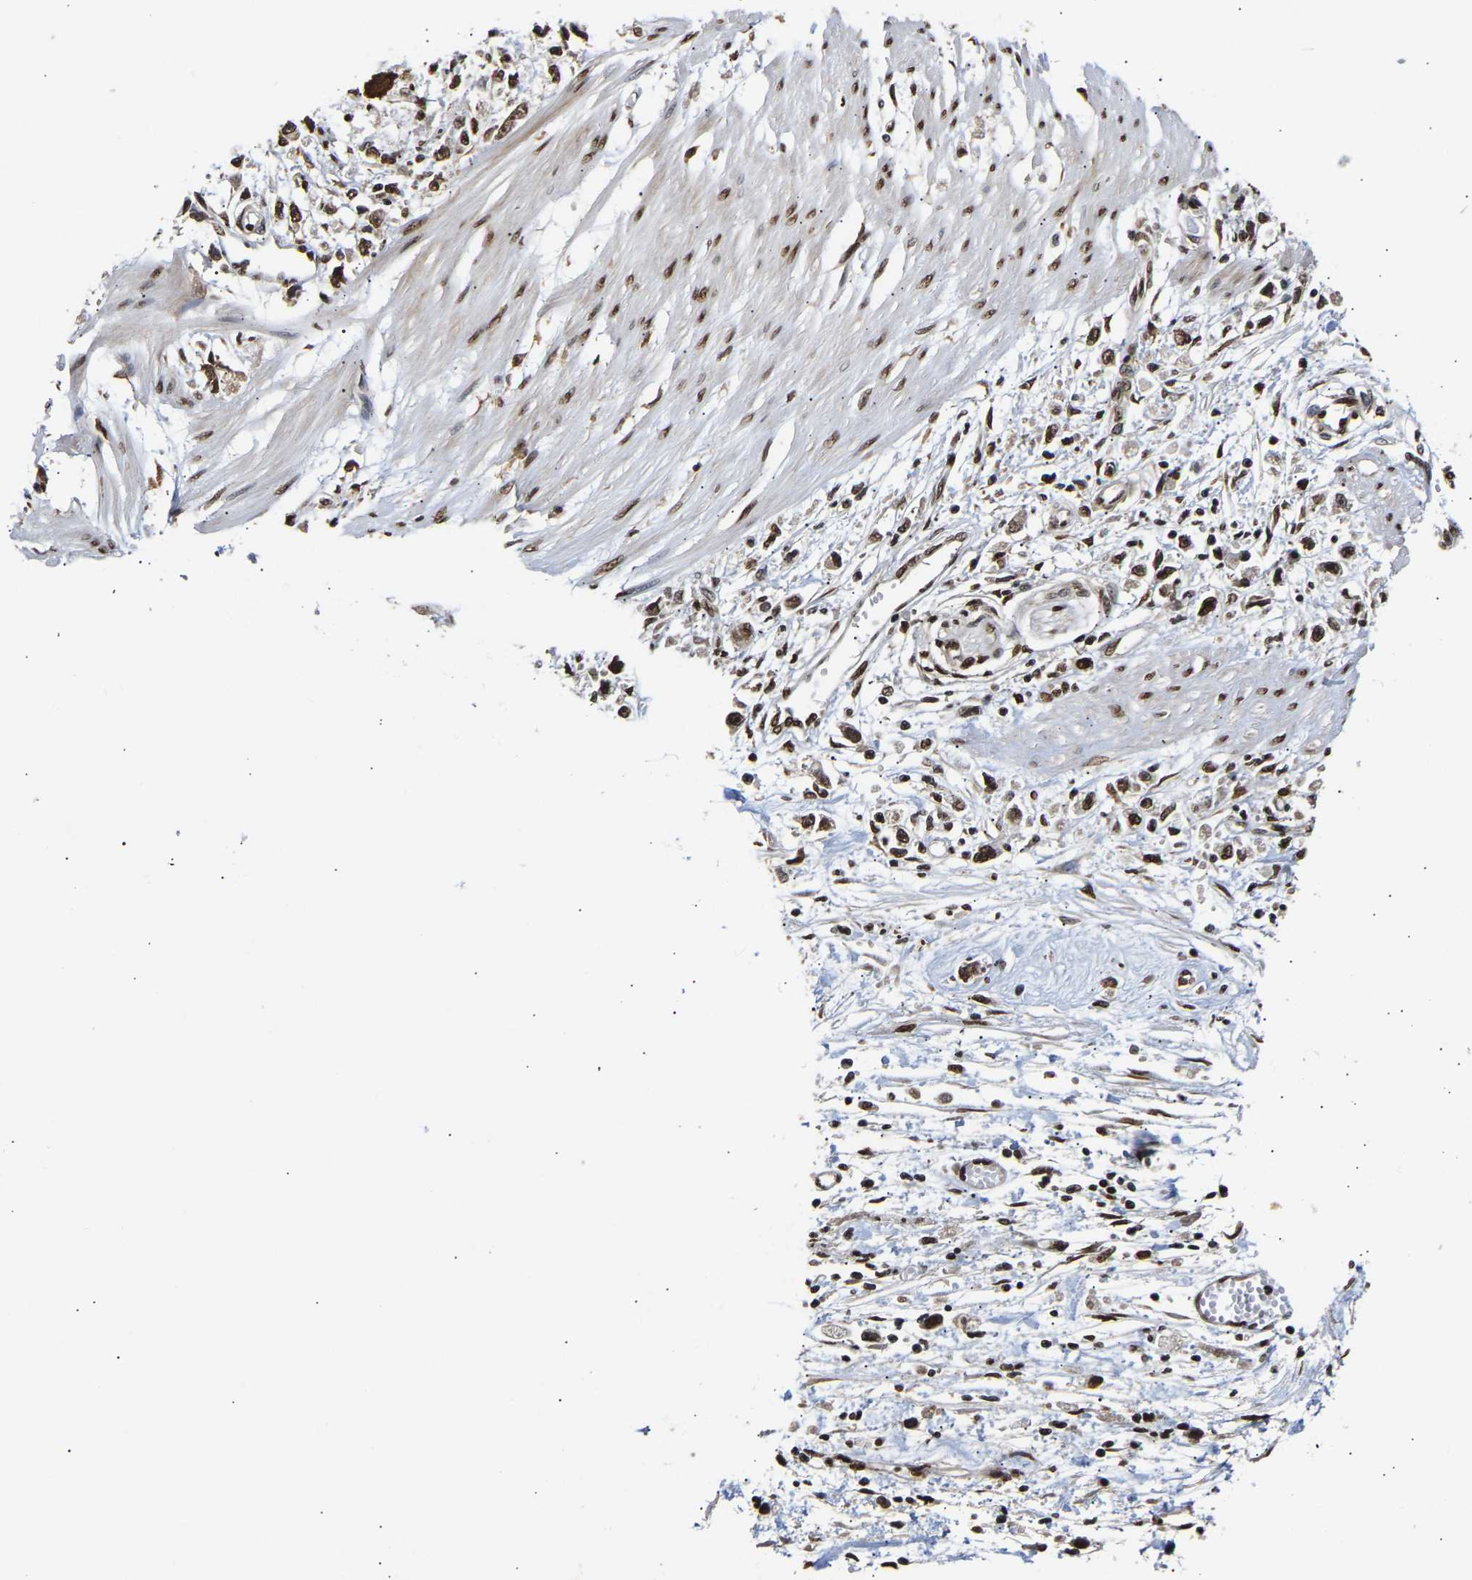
{"staining": {"intensity": "strong", "quantity": ">75%", "location": "nuclear"}, "tissue": "stomach cancer", "cell_type": "Tumor cells", "image_type": "cancer", "snomed": [{"axis": "morphology", "description": "Adenocarcinoma, NOS"}, {"axis": "topography", "description": "Stomach"}], "caption": "A micrograph of stomach cancer stained for a protein displays strong nuclear brown staining in tumor cells.", "gene": "PSIP1", "patient": {"sex": "female", "age": 59}}